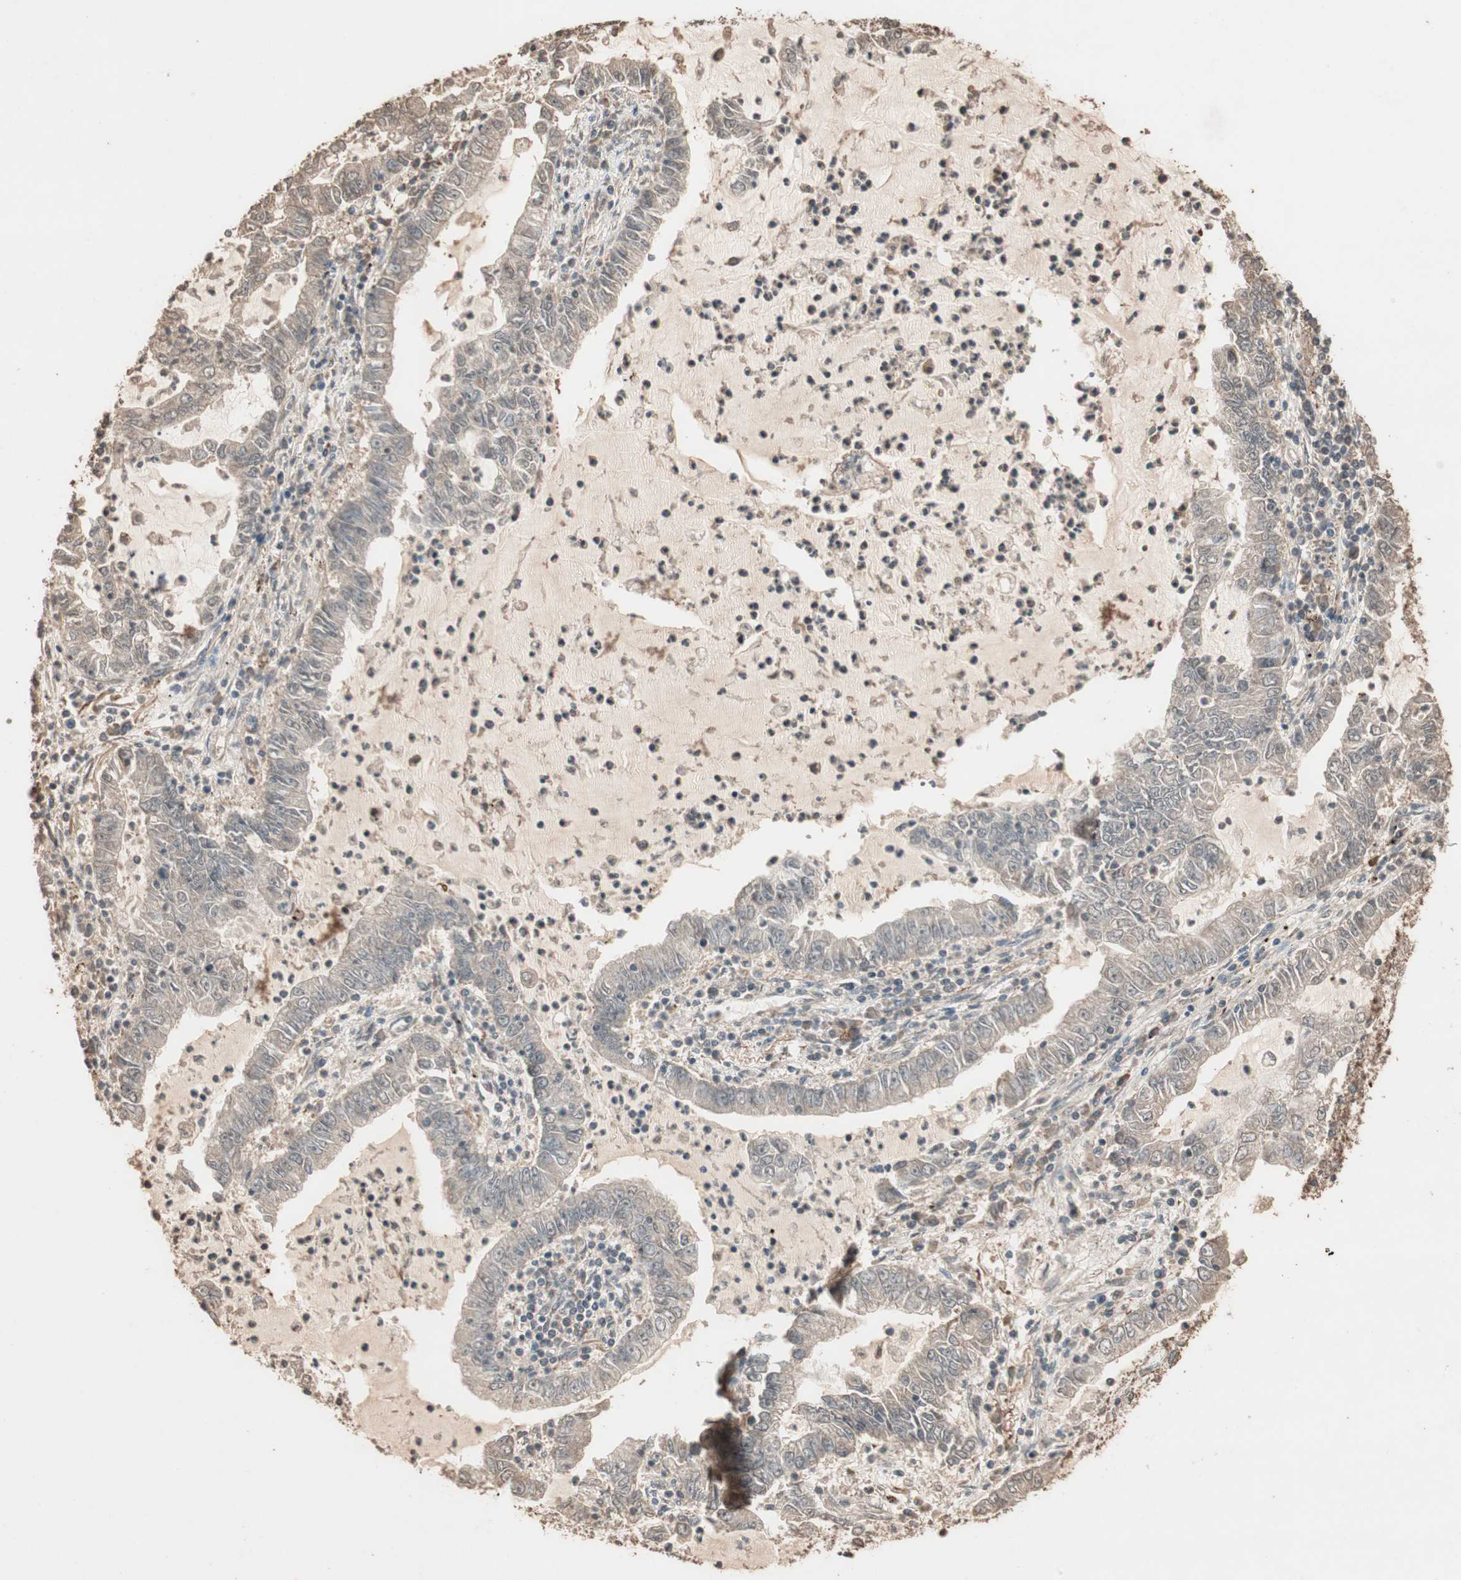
{"staining": {"intensity": "weak", "quantity": ">75%", "location": "cytoplasmic/membranous"}, "tissue": "lung cancer", "cell_type": "Tumor cells", "image_type": "cancer", "snomed": [{"axis": "morphology", "description": "Adenocarcinoma, NOS"}, {"axis": "topography", "description": "Lung"}], "caption": "Lung cancer (adenocarcinoma) was stained to show a protein in brown. There is low levels of weak cytoplasmic/membranous staining in about >75% of tumor cells.", "gene": "USP20", "patient": {"sex": "female", "age": 51}}